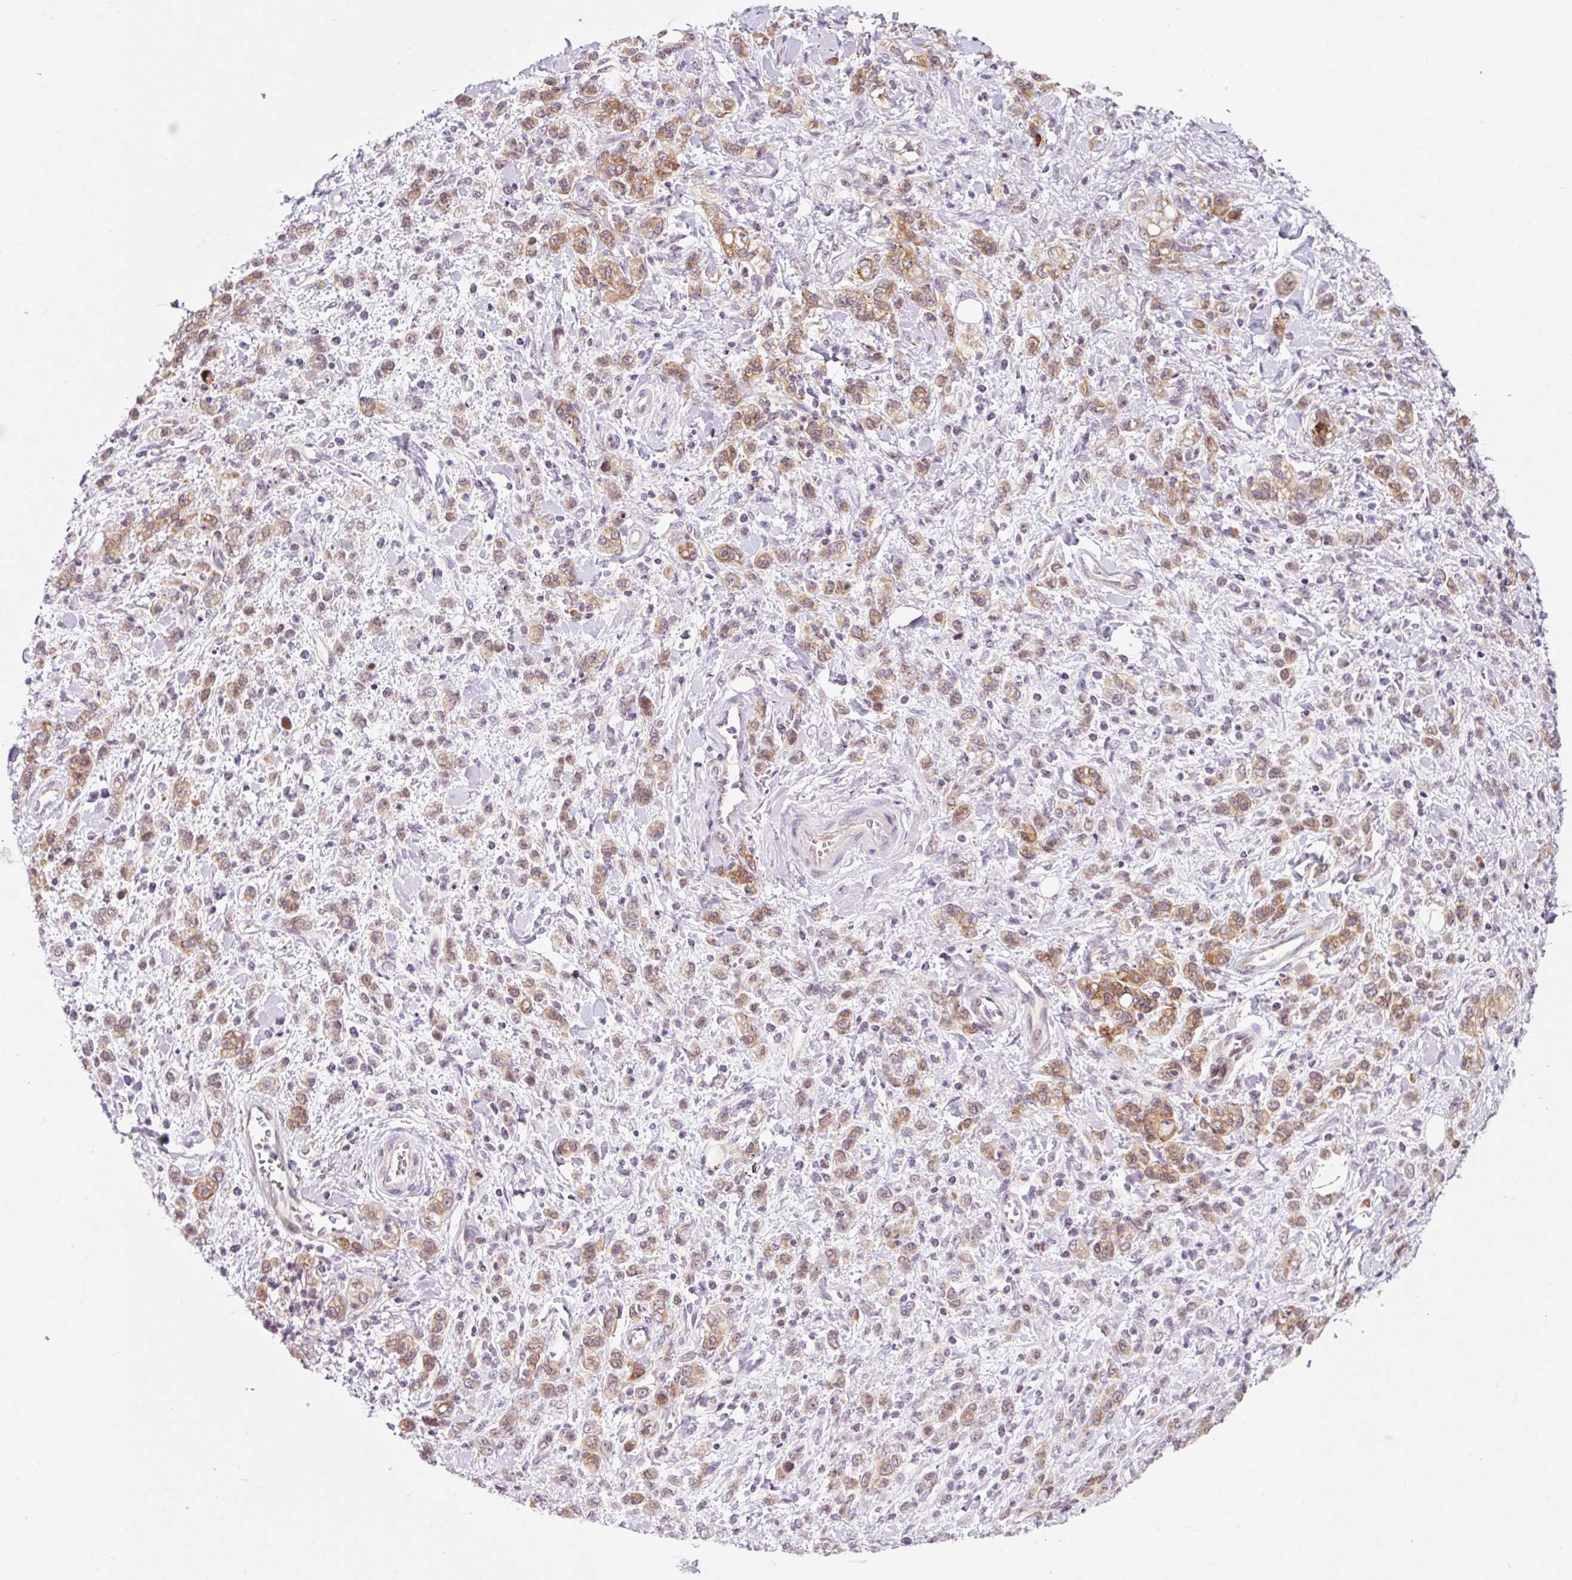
{"staining": {"intensity": "moderate", "quantity": ">75%", "location": "cytoplasmic/membranous"}, "tissue": "stomach cancer", "cell_type": "Tumor cells", "image_type": "cancer", "snomed": [{"axis": "morphology", "description": "Adenocarcinoma, NOS"}, {"axis": "topography", "description": "Stomach"}], "caption": "Adenocarcinoma (stomach) stained with DAB (3,3'-diaminobenzidine) IHC displays medium levels of moderate cytoplasmic/membranous expression in approximately >75% of tumor cells. Ihc stains the protein of interest in brown and the nuclei are stained blue.", "gene": "RPL41", "patient": {"sex": "male", "age": 77}}